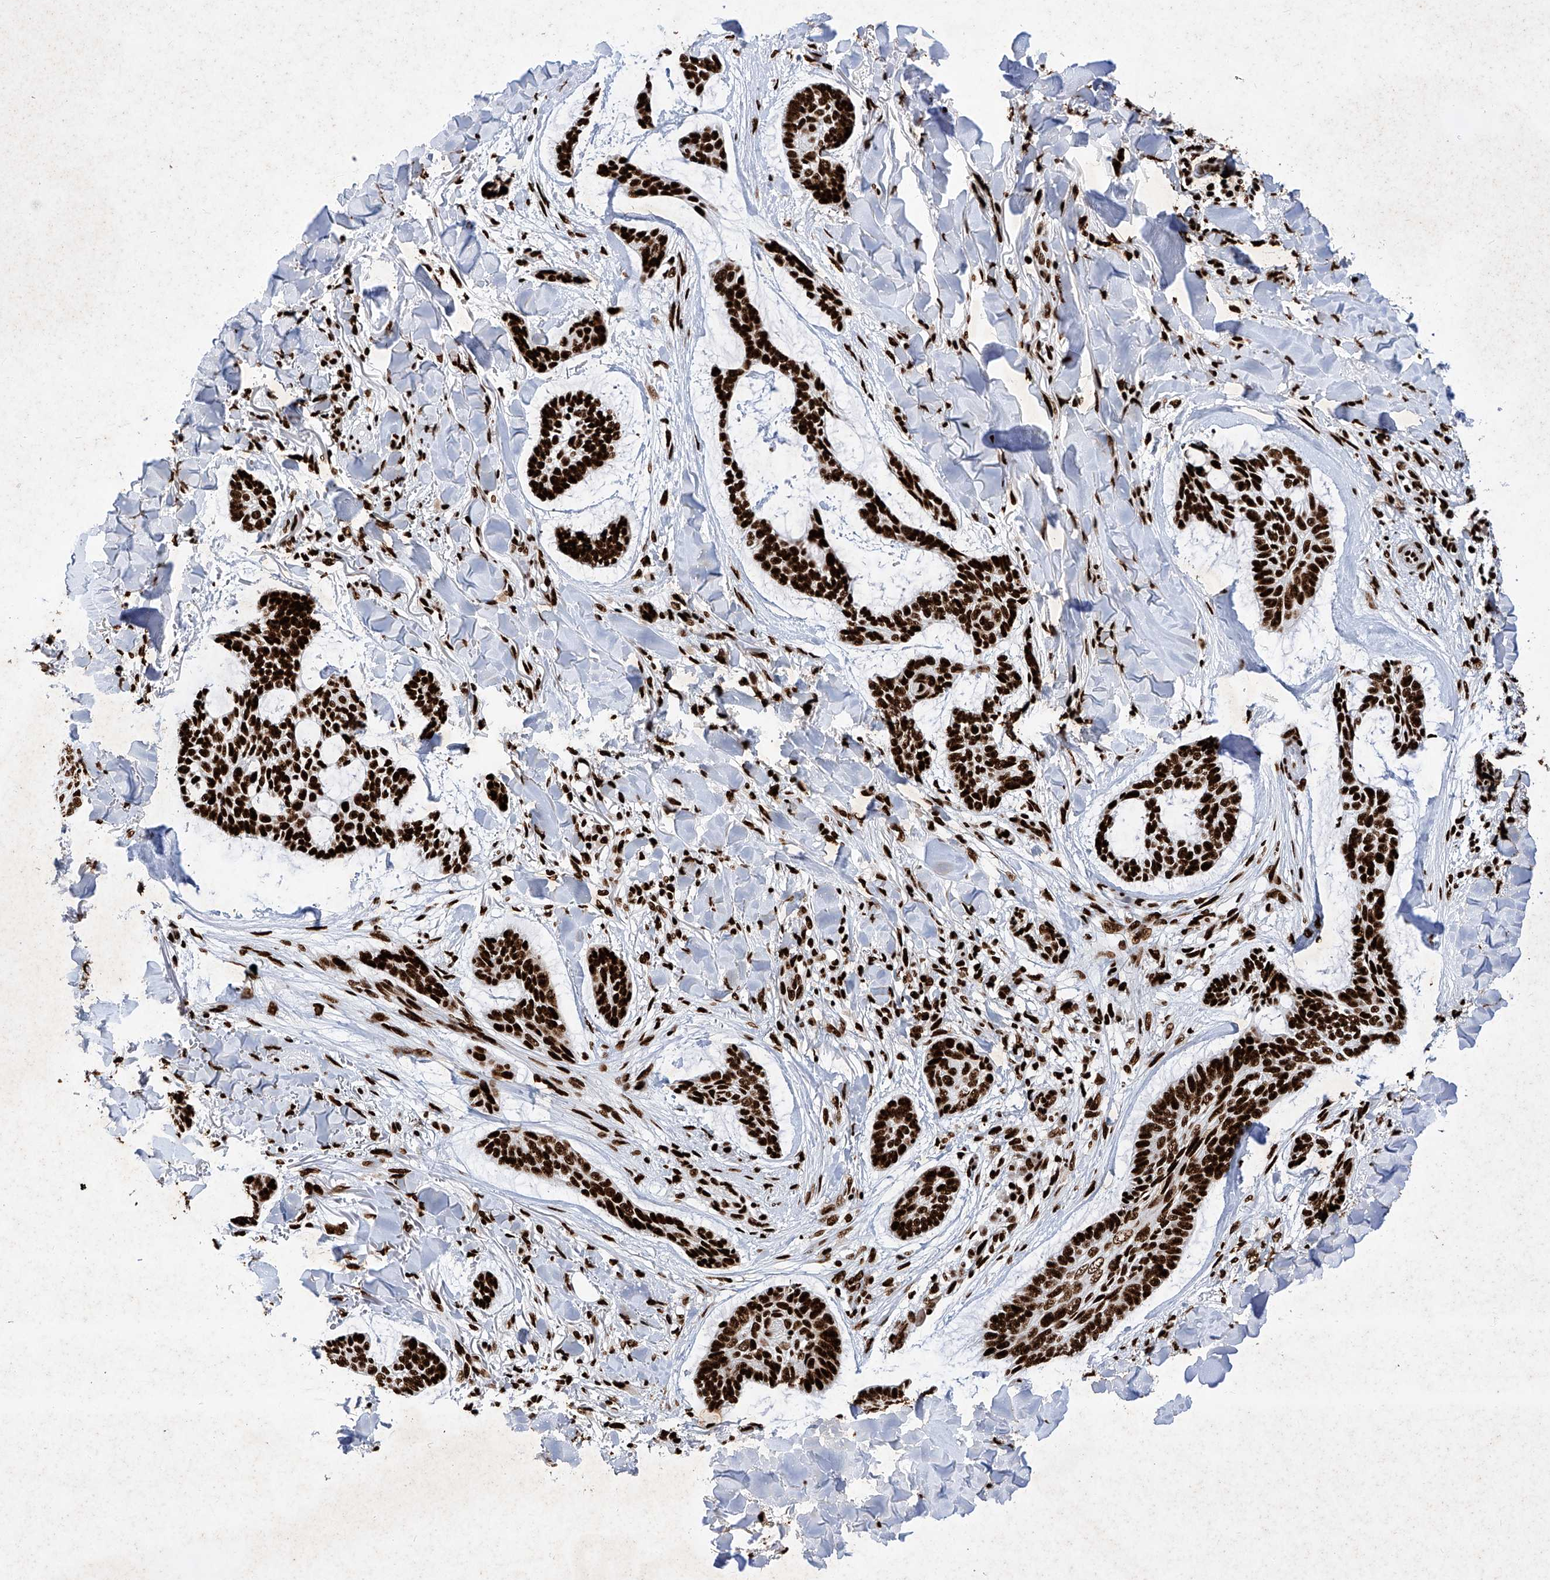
{"staining": {"intensity": "strong", "quantity": ">75%", "location": "nuclear"}, "tissue": "skin cancer", "cell_type": "Tumor cells", "image_type": "cancer", "snomed": [{"axis": "morphology", "description": "Basal cell carcinoma"}, {"axis": "topography", "description": "Skin"}], "caption": "This histopathology image displays immunohistochemistry (IHC) staining of skin cancer (basal cell carcinoma), with high strong nuclear expression in approximately >75% of tumor cells.", "gene": "SRSF6", "patient": {"sex": "male", "age": 43}}